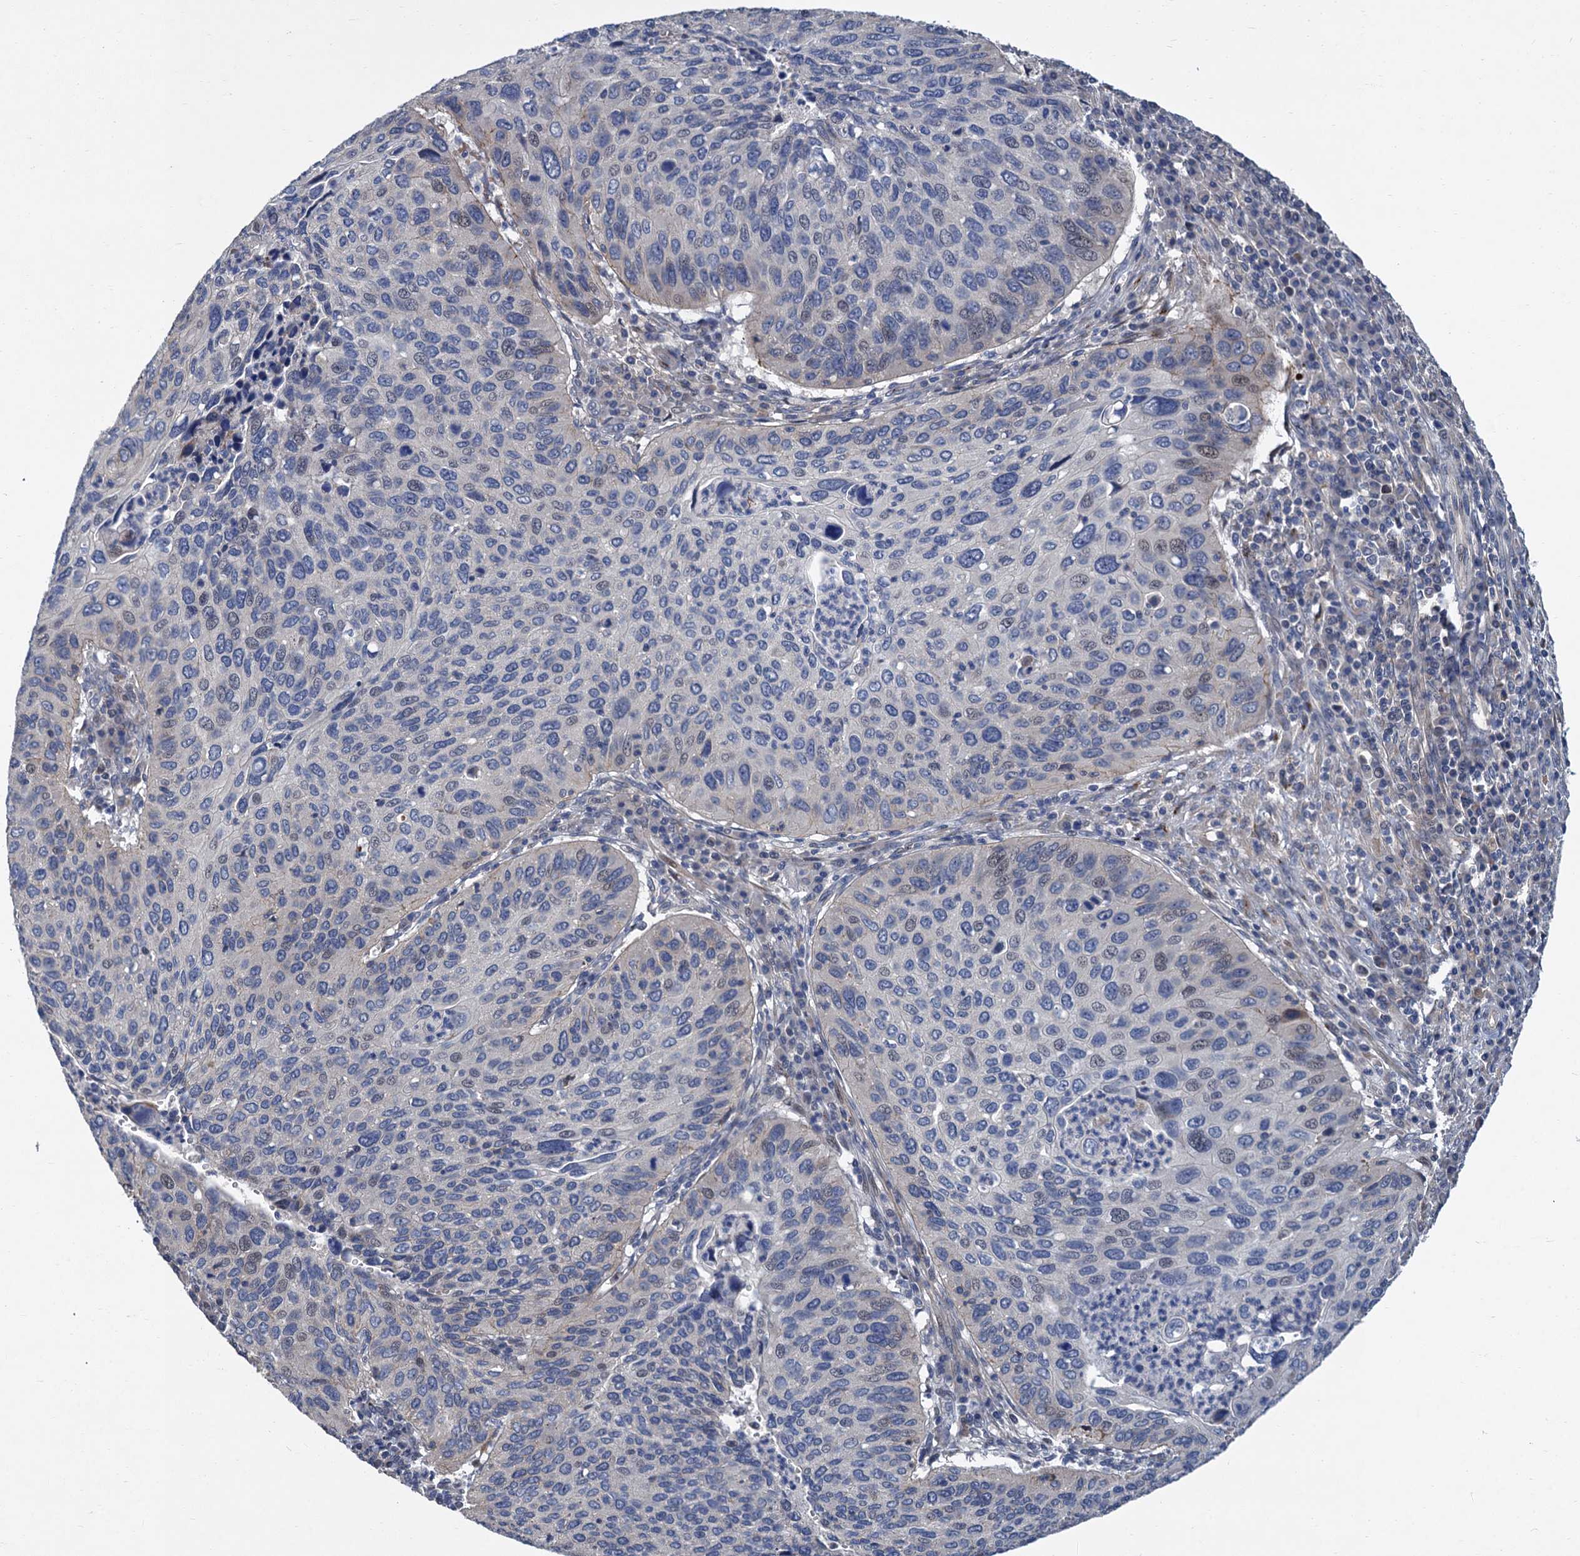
{"staining": {"intensity": "moderate", "quantity": "<25%", "location": "nuclear"}, "tissue": "cervical cancer", "cell_type": "Tumor cells", "image_type": "cancer", "snomed": [{"axis": "morphology", "description": "Squamous cell carcinoma, NOS"}, {"axis": "topography", "description": "Cervix"}], "caption": "Tumor cells reveal moderate nuclear positivity in approximately <25% of cells in cervical cancer. (IHC, brightfield microscopy, high magnification).", "gene": "TRAF7", "patient": {"sex": "female", "age": 38}}